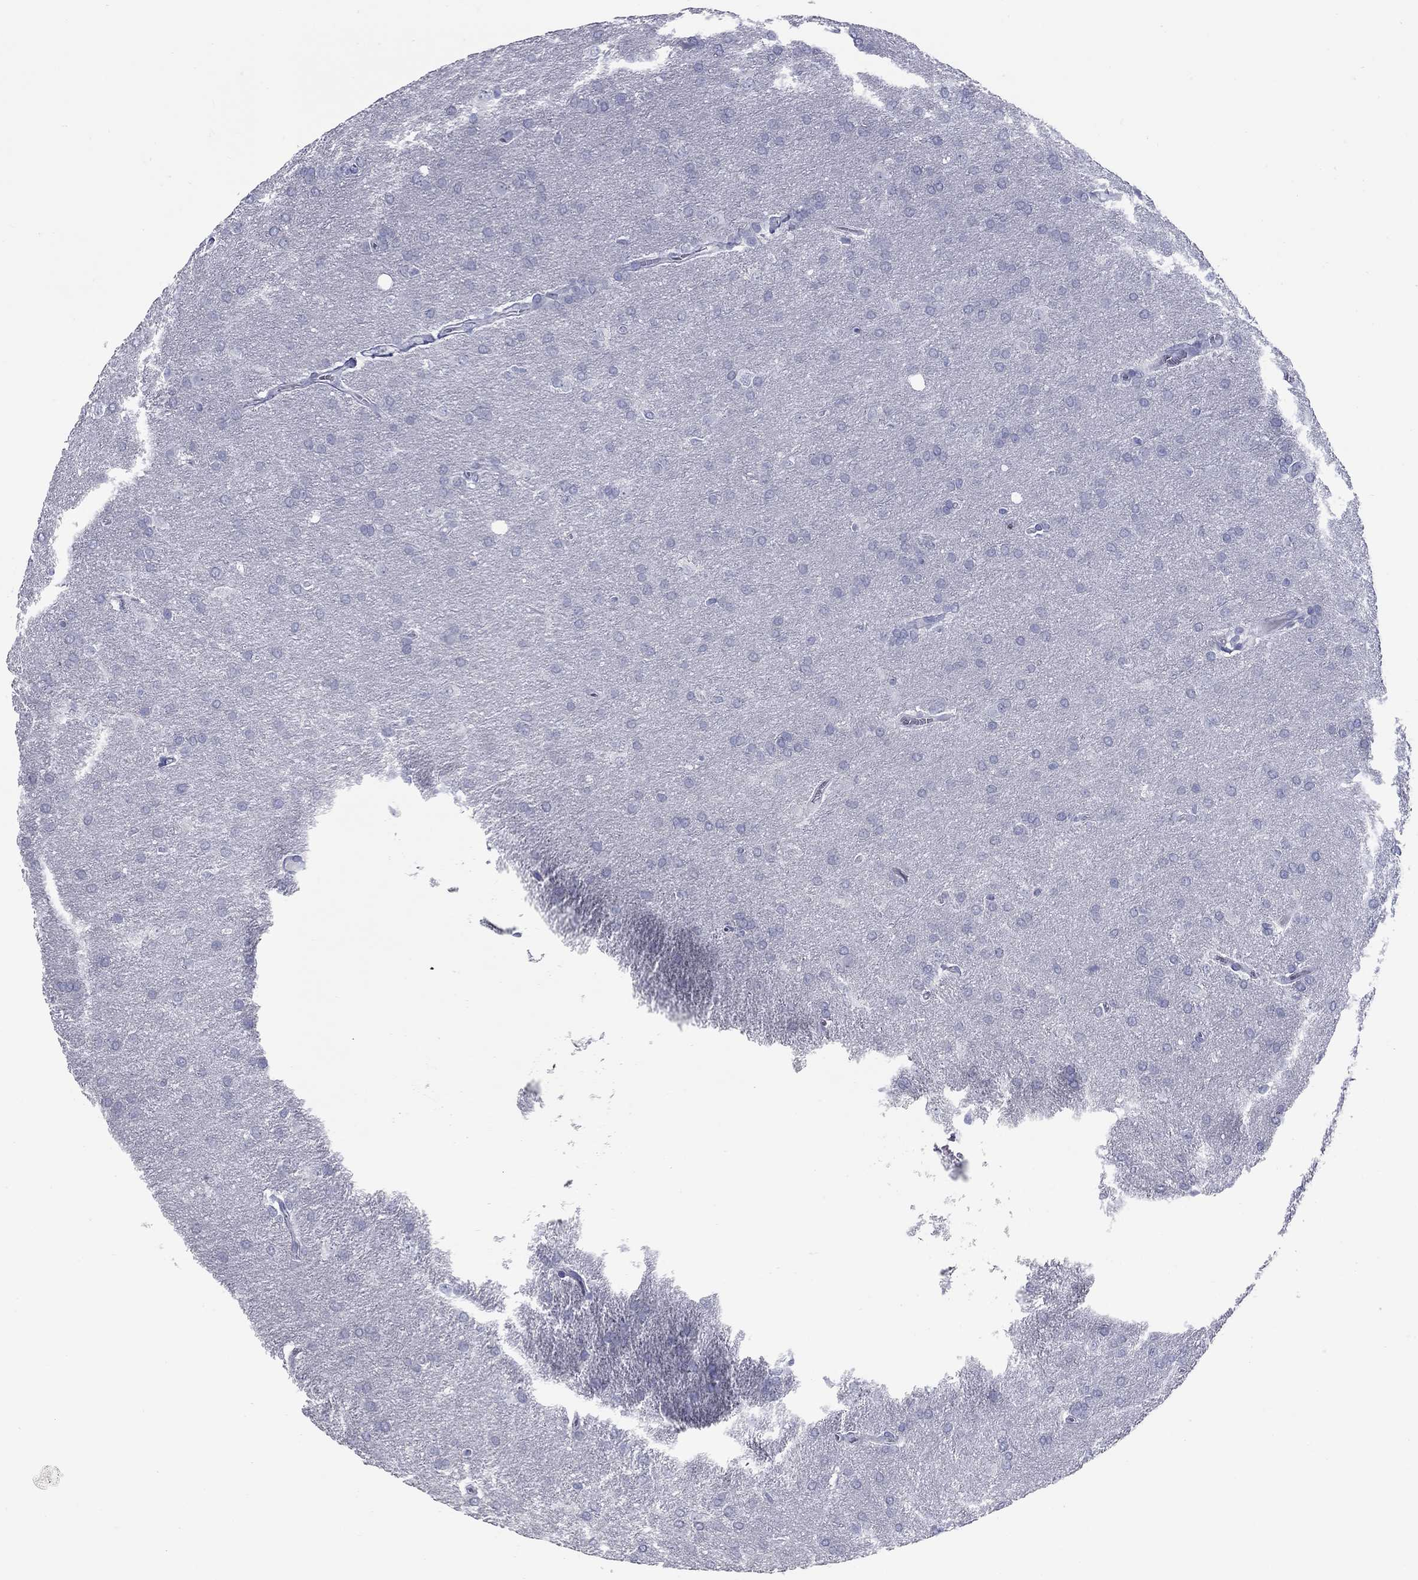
{"staining": {"intensity": "negative", "quantity": "none", "location": "none"}, "tissue": "glioma", "cell_type": "Tumor cells", "image_type": "cancer", "snomed": [{"axis": "morphology", "description": "Glioma, malignant, Low grade"}, {"axis": "topography", "description": "Brain"}], "caption": "DAB (3,3'-diaminobenzidine) immunohistochemical staining of human glioma demonstrates no significant positivity in tumor cells.", "gene": "KIRREL2", "patient": {"sex": "female", "age": 32}}